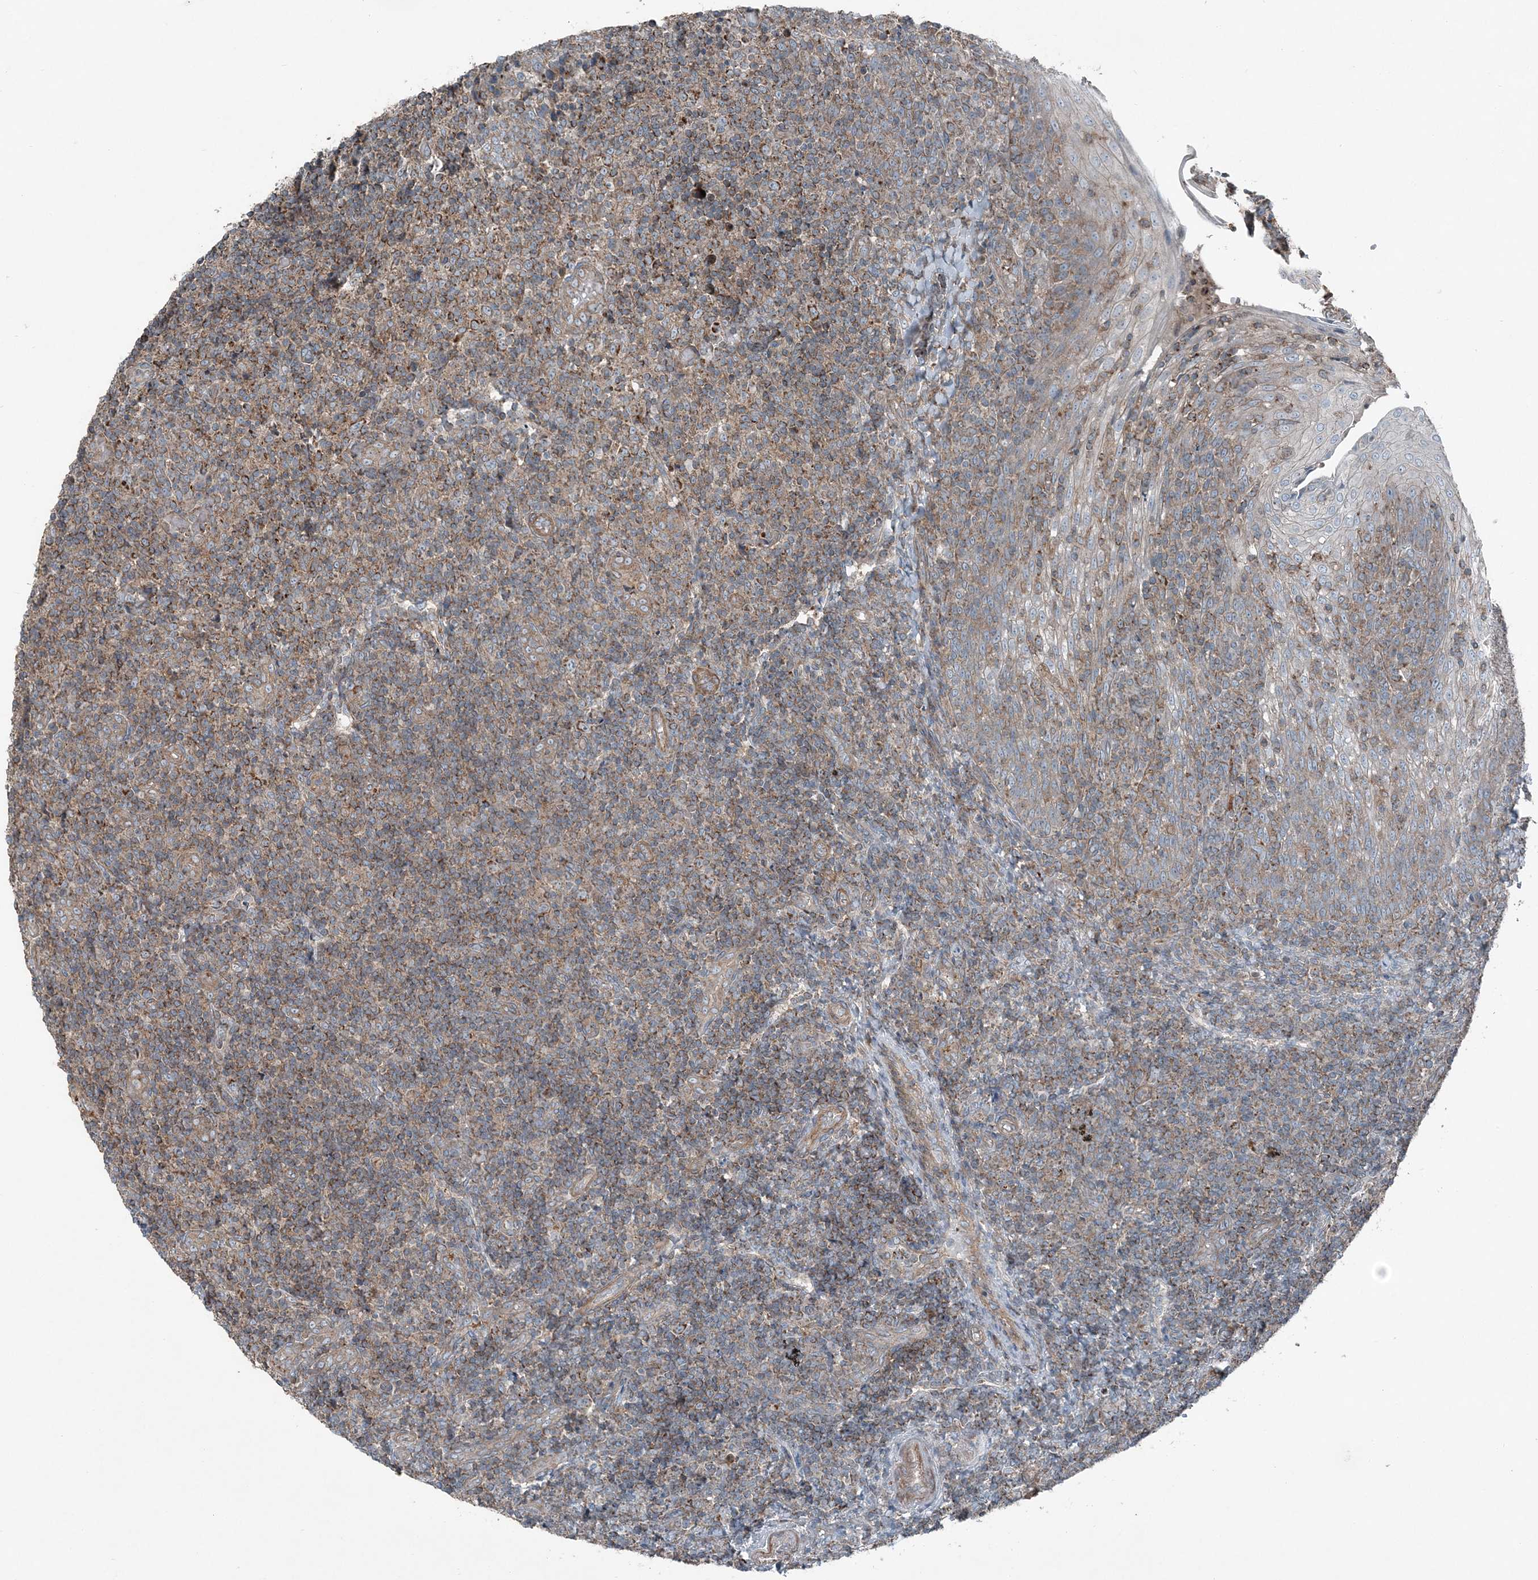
{"staining": {"intensity": "moderate", "quantity": ">75%", "location": "cytoplasmic/membranous"}, "tissue": "tonsil", "cell_type": "Germinal center cells", "image_type": "normal", "snomed": [{"axis": "morphology", "description": "Normal tissue, NOS"}, {"axis": "topography", "description": "Tonsil"}], "caption": "Immunohistochemistry (DAB) staining of normal tonsil shows moderate cytoplasmic/membranous protein positivity in about >75% of germinal center cells. The staining was performed using DAB, with brown indicating positive protein expression. Nuclei are stained blue with hematoxylin.", "gene": "KY", "patient": {"sex": "female", "age": 19}}